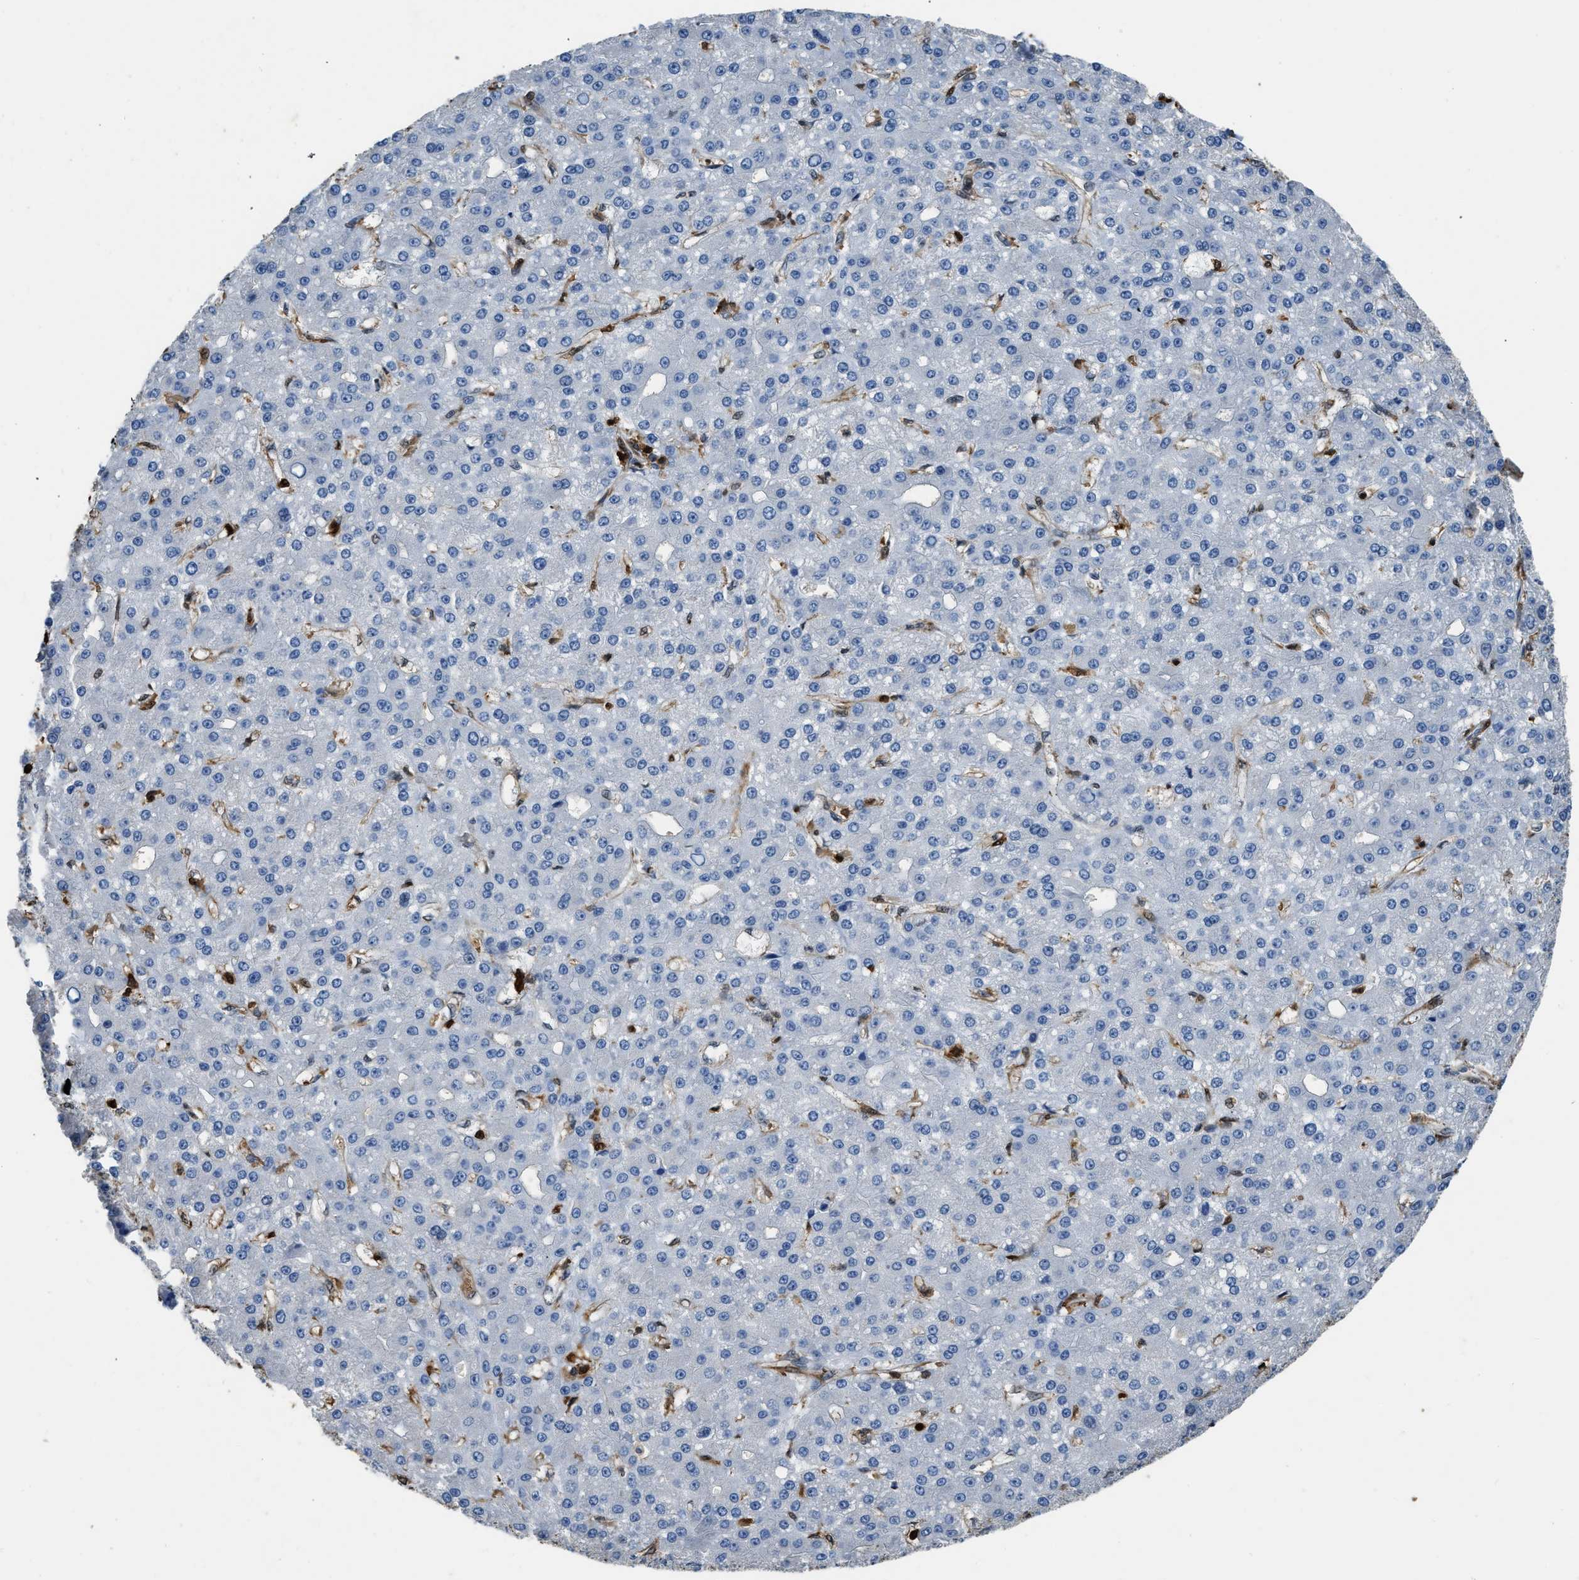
{"staining": {"intensity": "negative", "quantity": "none", "location": "none"}, "tissue": "liver cancer", "cell_type": "Tumor cells", "image_type": "cancer", "snomed": [{"axis": "morphology", "description": "Carcinoma, Hepatocellular, NOS"}, {"axis": "topography", "description": "Liver"}], "caption": "The immunohistochemistry (IHC) histopathology image has no significant staining in tumor cells of liver hepatocellular carcinoma tissue.", "gene": "ARHGDIB", "patient": {"sex": "male", "age": 67}}